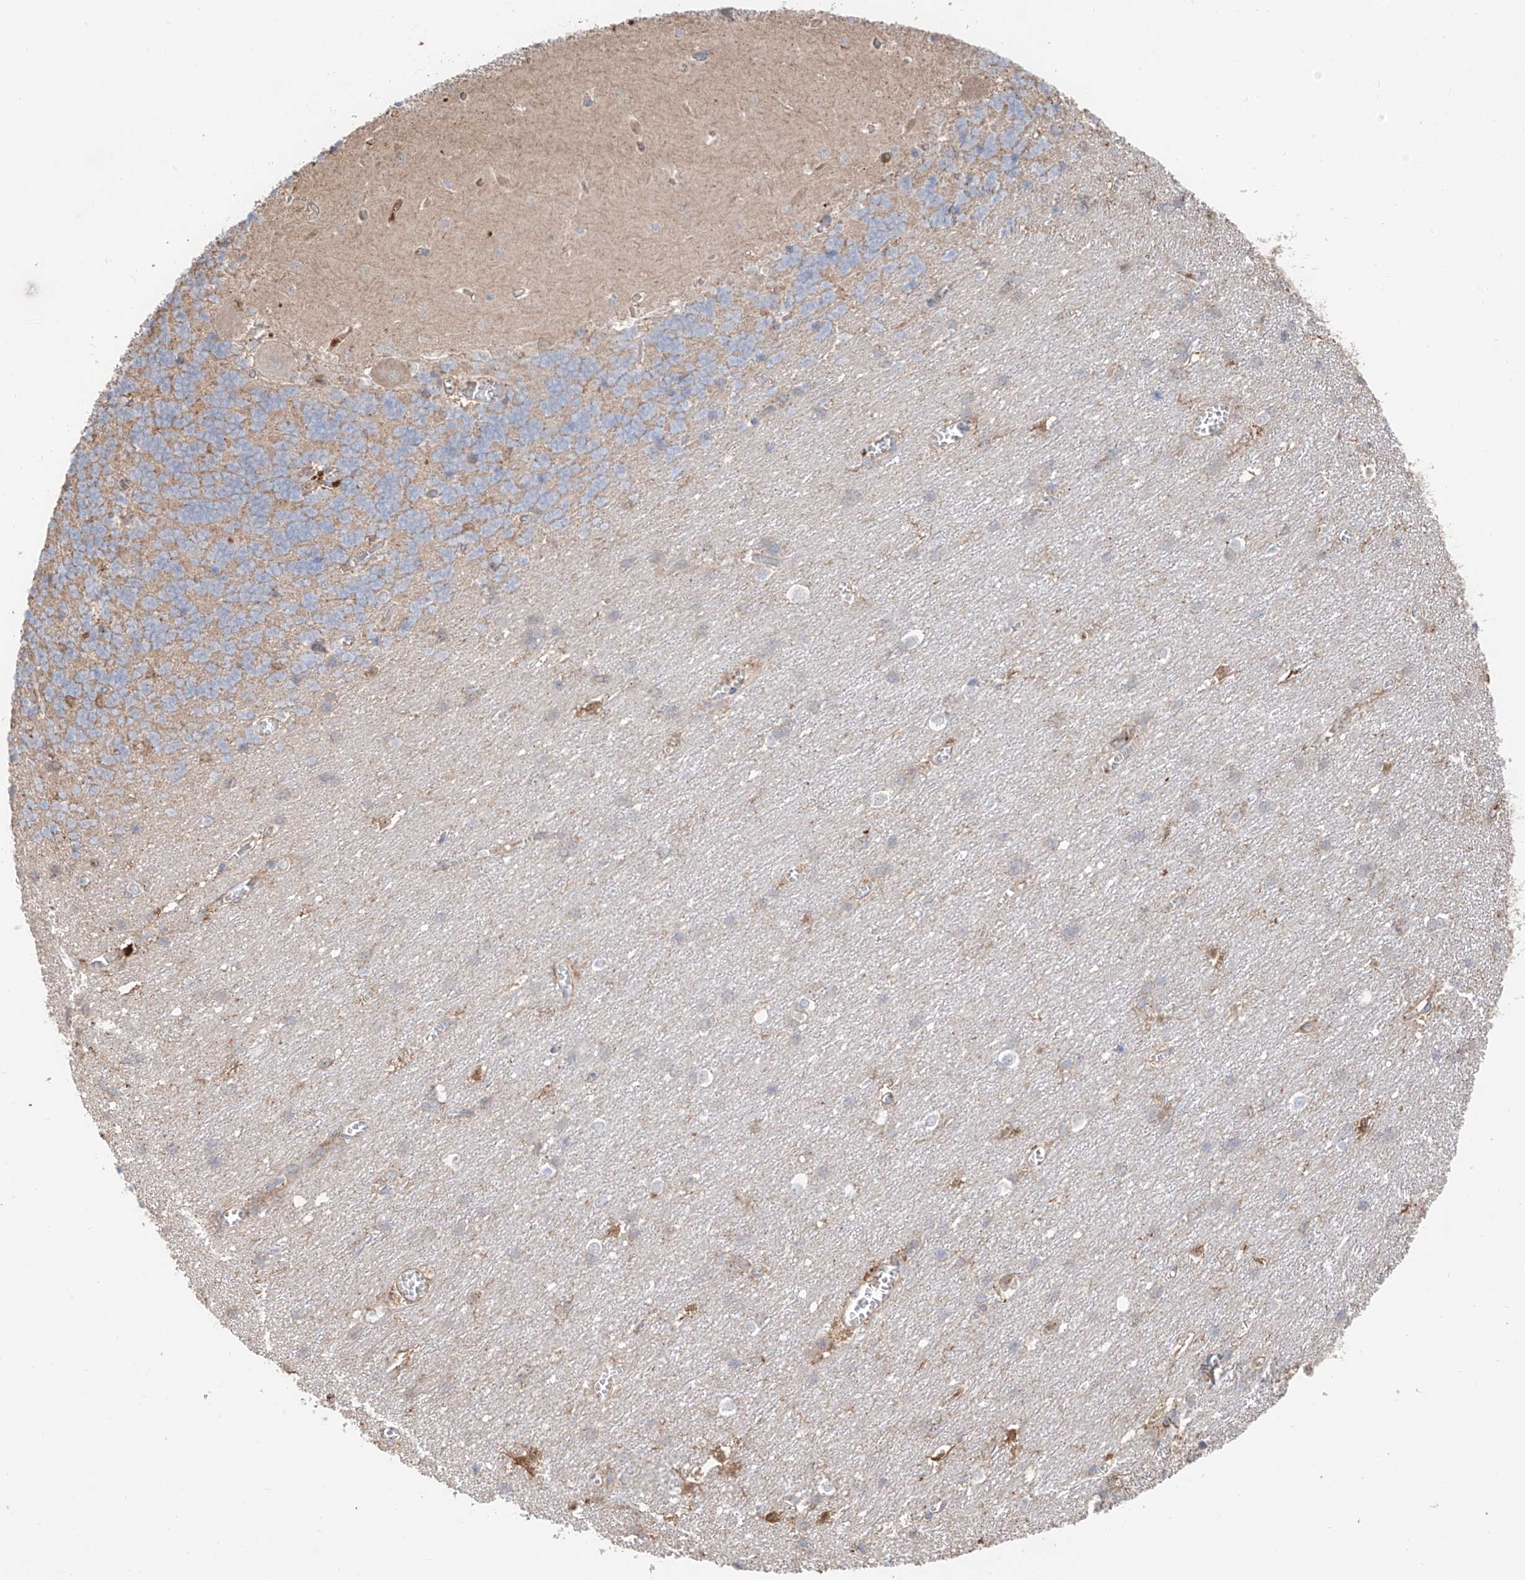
{"staining": {"intensity": "weak", "quantity": "25%-75%", "location": "cytoplasmic/membranous"}, "tissue": "cerebellum", "cell_type": "Cells in granular layer", "image_type": "normal", "snomed": [{"axis": "morphology", "description": "Normal tissue, NOS"}, {"axis": "topography", "description": "Cerebellum"}], "caption": "Immunohistochemical staining of normal cerebellum demonstrates low levels of weak cytoplasmic/membranous staining in approximately 25%-75% of cells in granular layer.", "gene": "EDN1", "patient": {"sex": "male", "age": 37}}